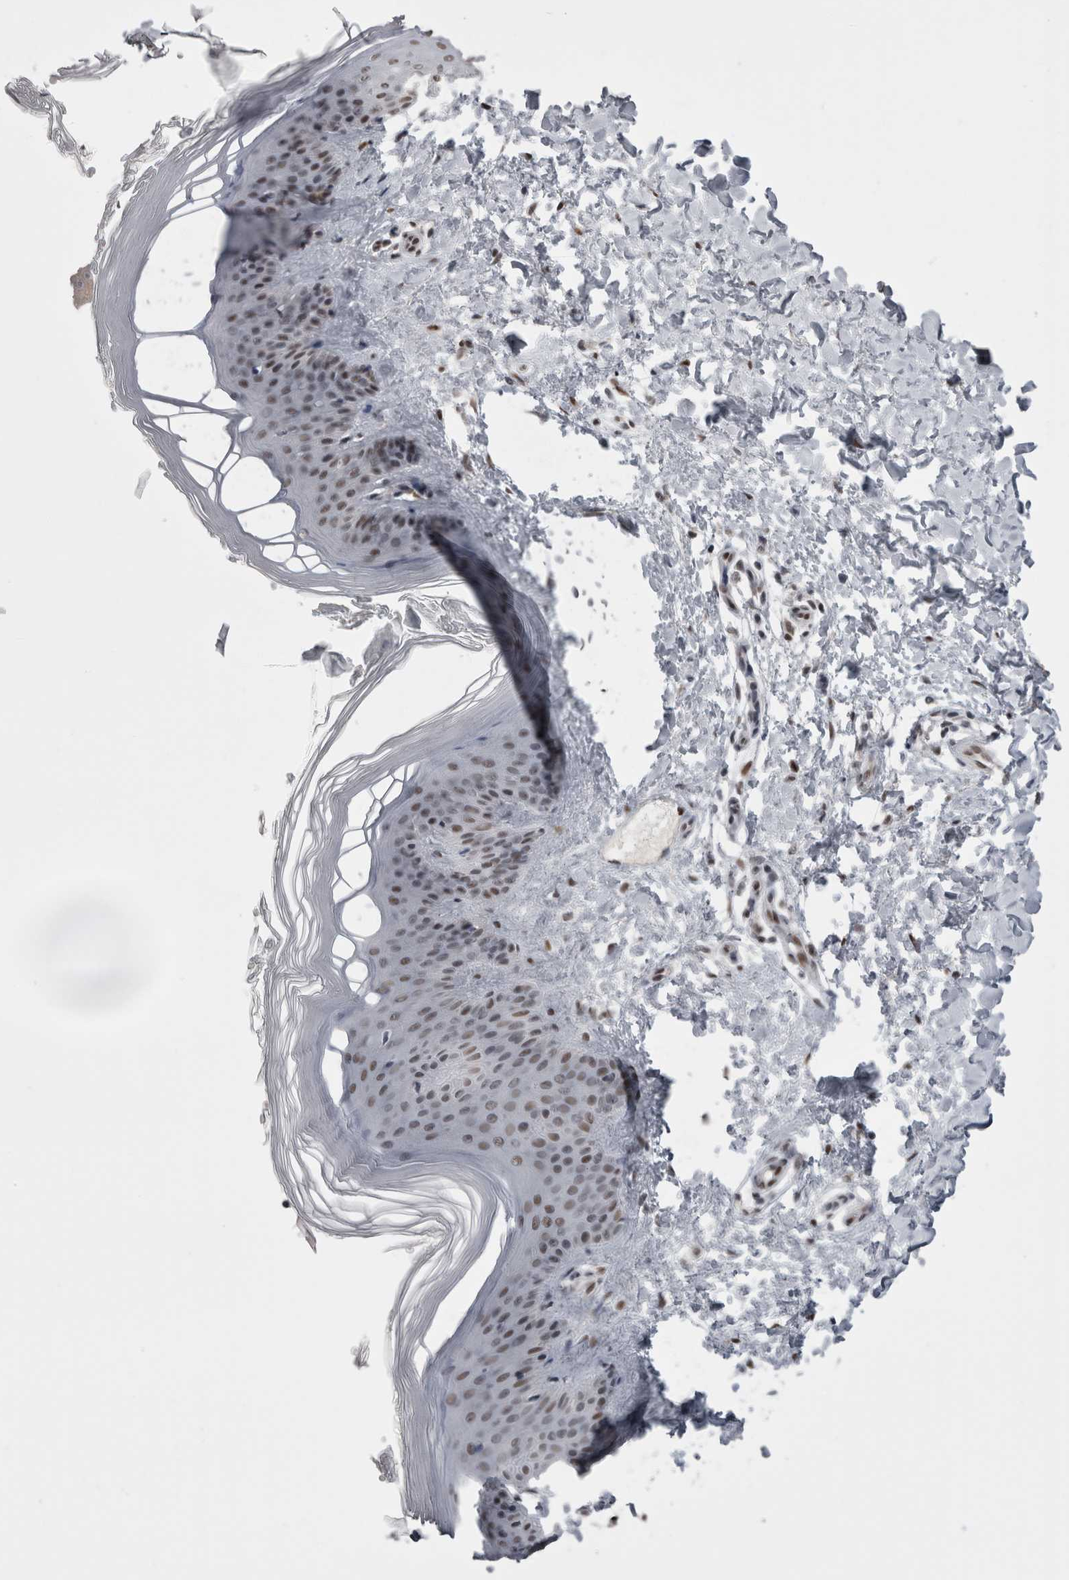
{"staining": {"intensity": "moderate", "quantity": ">75%", "location": "nuclear"}, "tissue": "skin", "cell_type": "Fibroblasts", "image_type": "normal", "snomed": [{"axis": "morphology", "description": "Normal tissue, NOS"}, {"axis": "morphology", "description": "Malignant melanoma, Metastatic site"}, {"axis": "topography", "description": "Skin"}], "caption": "Immunohistochemistry (IHC) histopathology image of unremarkable skin: skin stained using immunohistochemistry (IHC) reveals medium levels of moderate protein expression localized specifically in the nuclear of fibroblasts, appearing as a nuclear brown color.", "gene": "C1orf54", "patient": {"sex": "male", "age": 41}}